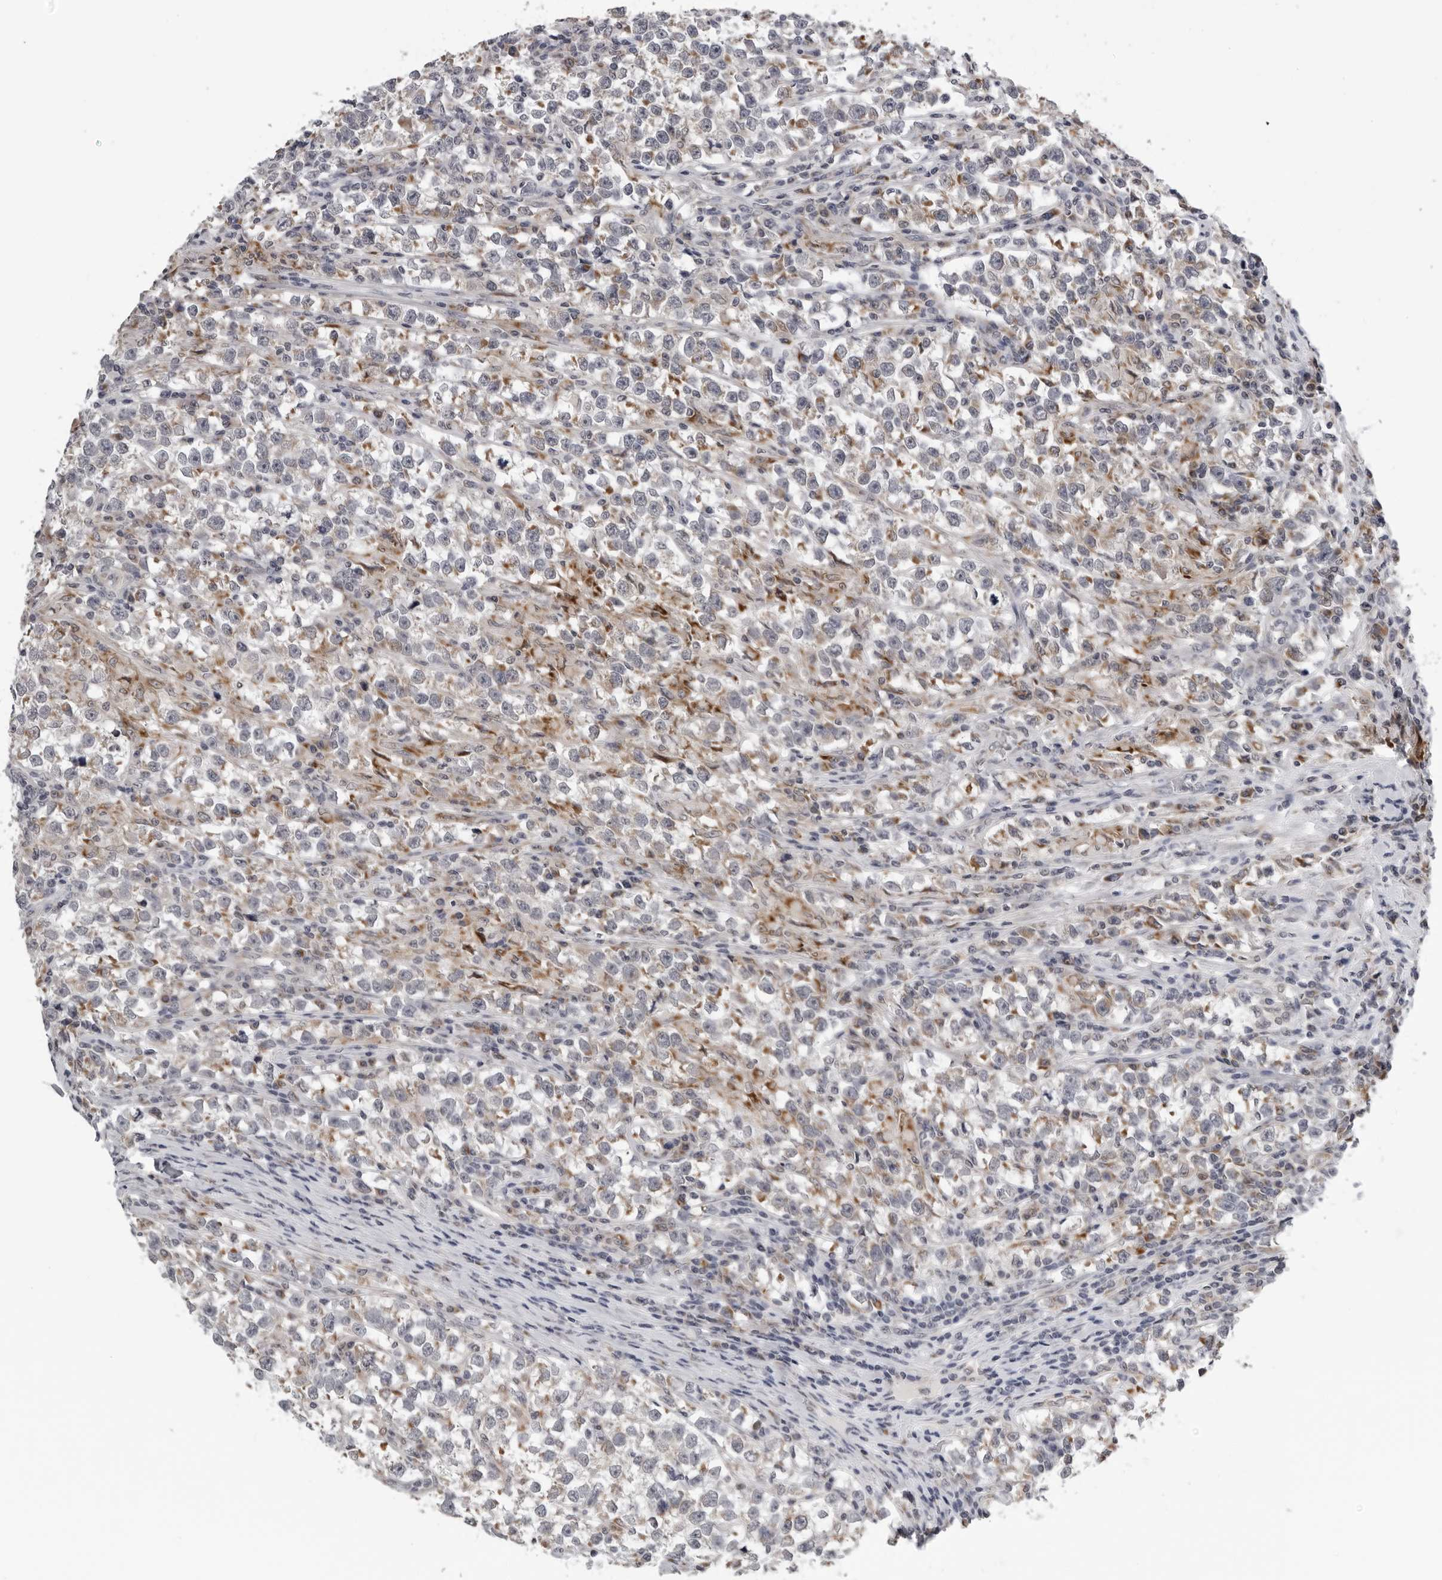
{"staining": {"intensity": "weak", "quantity": "25%-75%", "location": "cytoplasmic/membranous"}, "tissue": "testis cancer", "cell_type": "Tumor cells", "image_type": "cancer", "snomed": [{"axis": "morphology", "description": "Normal tissue, NOS"}, {"axis": "morphology", "description": "Seminoma, NOS"}, {"axis": "topography", "description": "Testis"}], "caption": "Immunohistochemical staining of human testis cancer (seminoma) demonstrates weak cytoplasmic/membranous protein positivity in approximately 25%-75% of tumor cells. The staining was performed using DAB, with brown indicating positive protein expression. Nuclei are stained blue with hematoxylin.", "gene": "CPT2", "patient": {"sex": "male", "age": 43}}